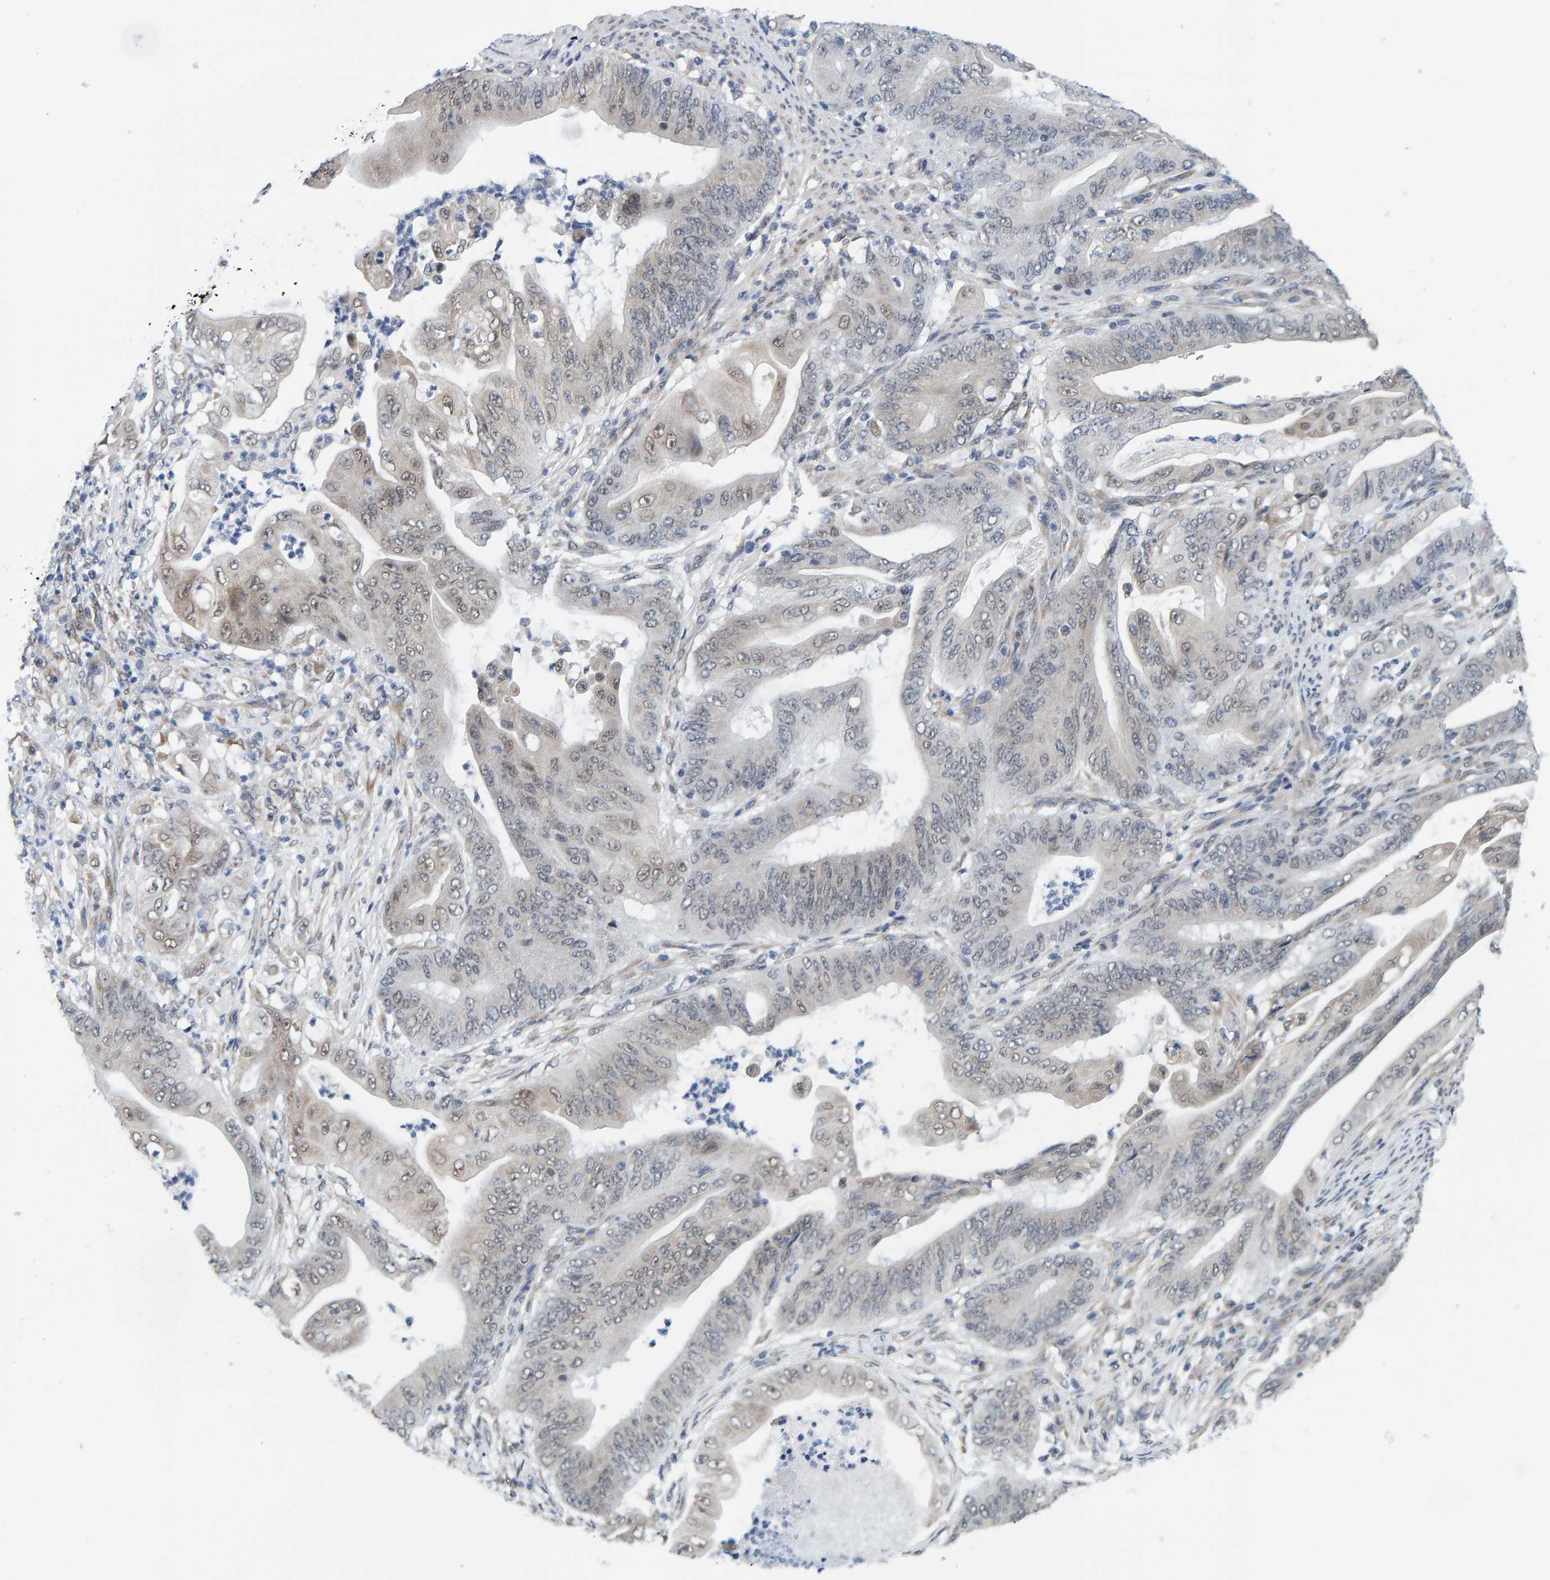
{"staining": {"intensity": "weak", "quantity": "<25%", "location": "cytoplasmic/membranous"}, "tissue": "stomach cancer", "cell_type": "Tumor cells", "image_type": "cancer", "snomed": [{"axis": "morphology", "description": "Adenocarcinoma, NOS"}, {"axis": "topography", "description": "Stomach"}], "caption": "Image shows no significant protein expression in tumor cells of stomach cancer (adenocarcinoma).", "gene": "SCRN2", "patient": {"sex": "female", "age": 73}}